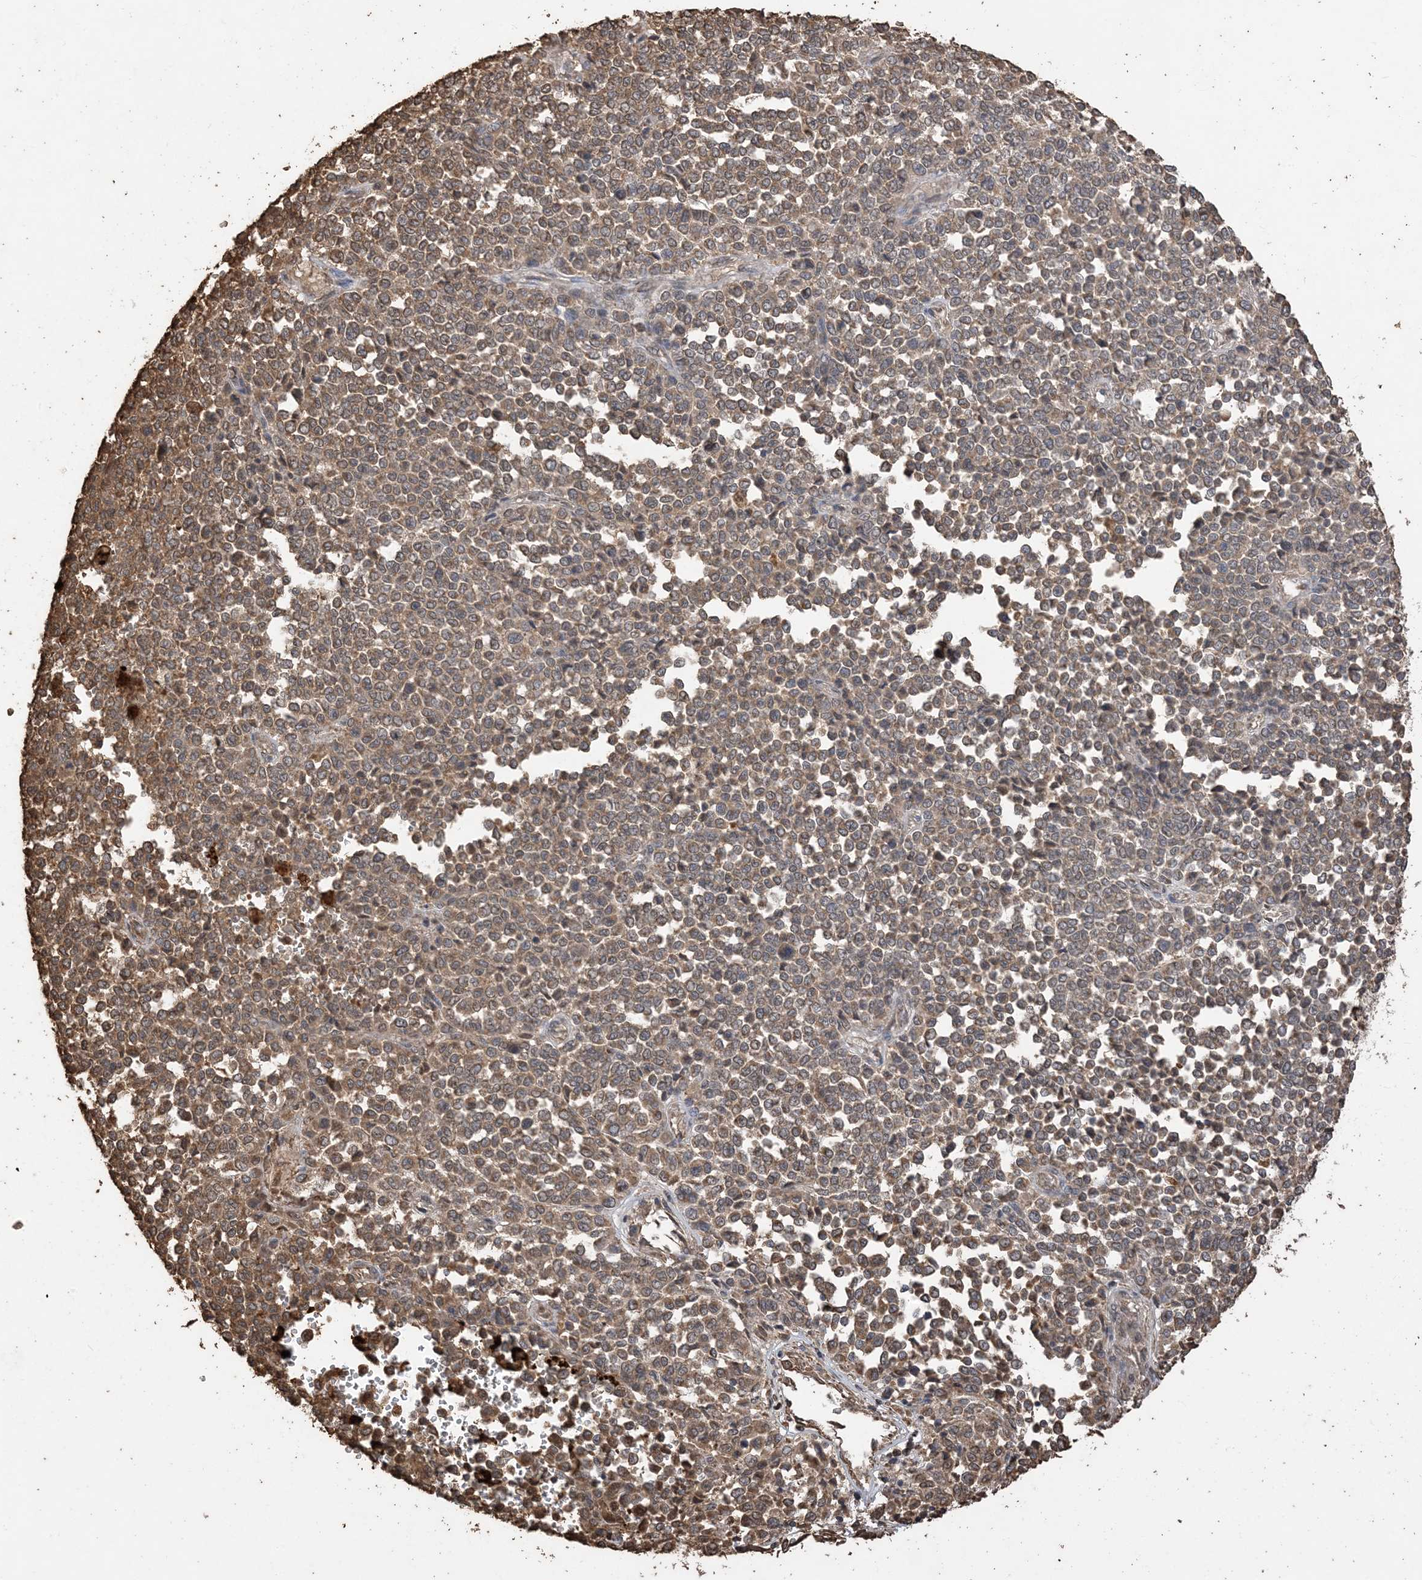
{"staining": {"intensity": "moderate", "quantity": ">75%", "location": "cytoplasmic/membranous"}, "tissue": "melanoma", "cell_type": "Tumor cells", "image_type": "cancer", "snomed": [{"axis": "morphology", "description": "Malignant melanoma, Metastatic site"}, {"axis": "topography", "description": "Pancreas"}], "caption": "Human malignant melanoma (metastatic site) stained with a brown dye demonstrates moderate cytoplasmic/membranous positive expression in approximately >75% of tumor cells.", "gene": "HPS4", "patient": {"sex": "female", "age": 30}}